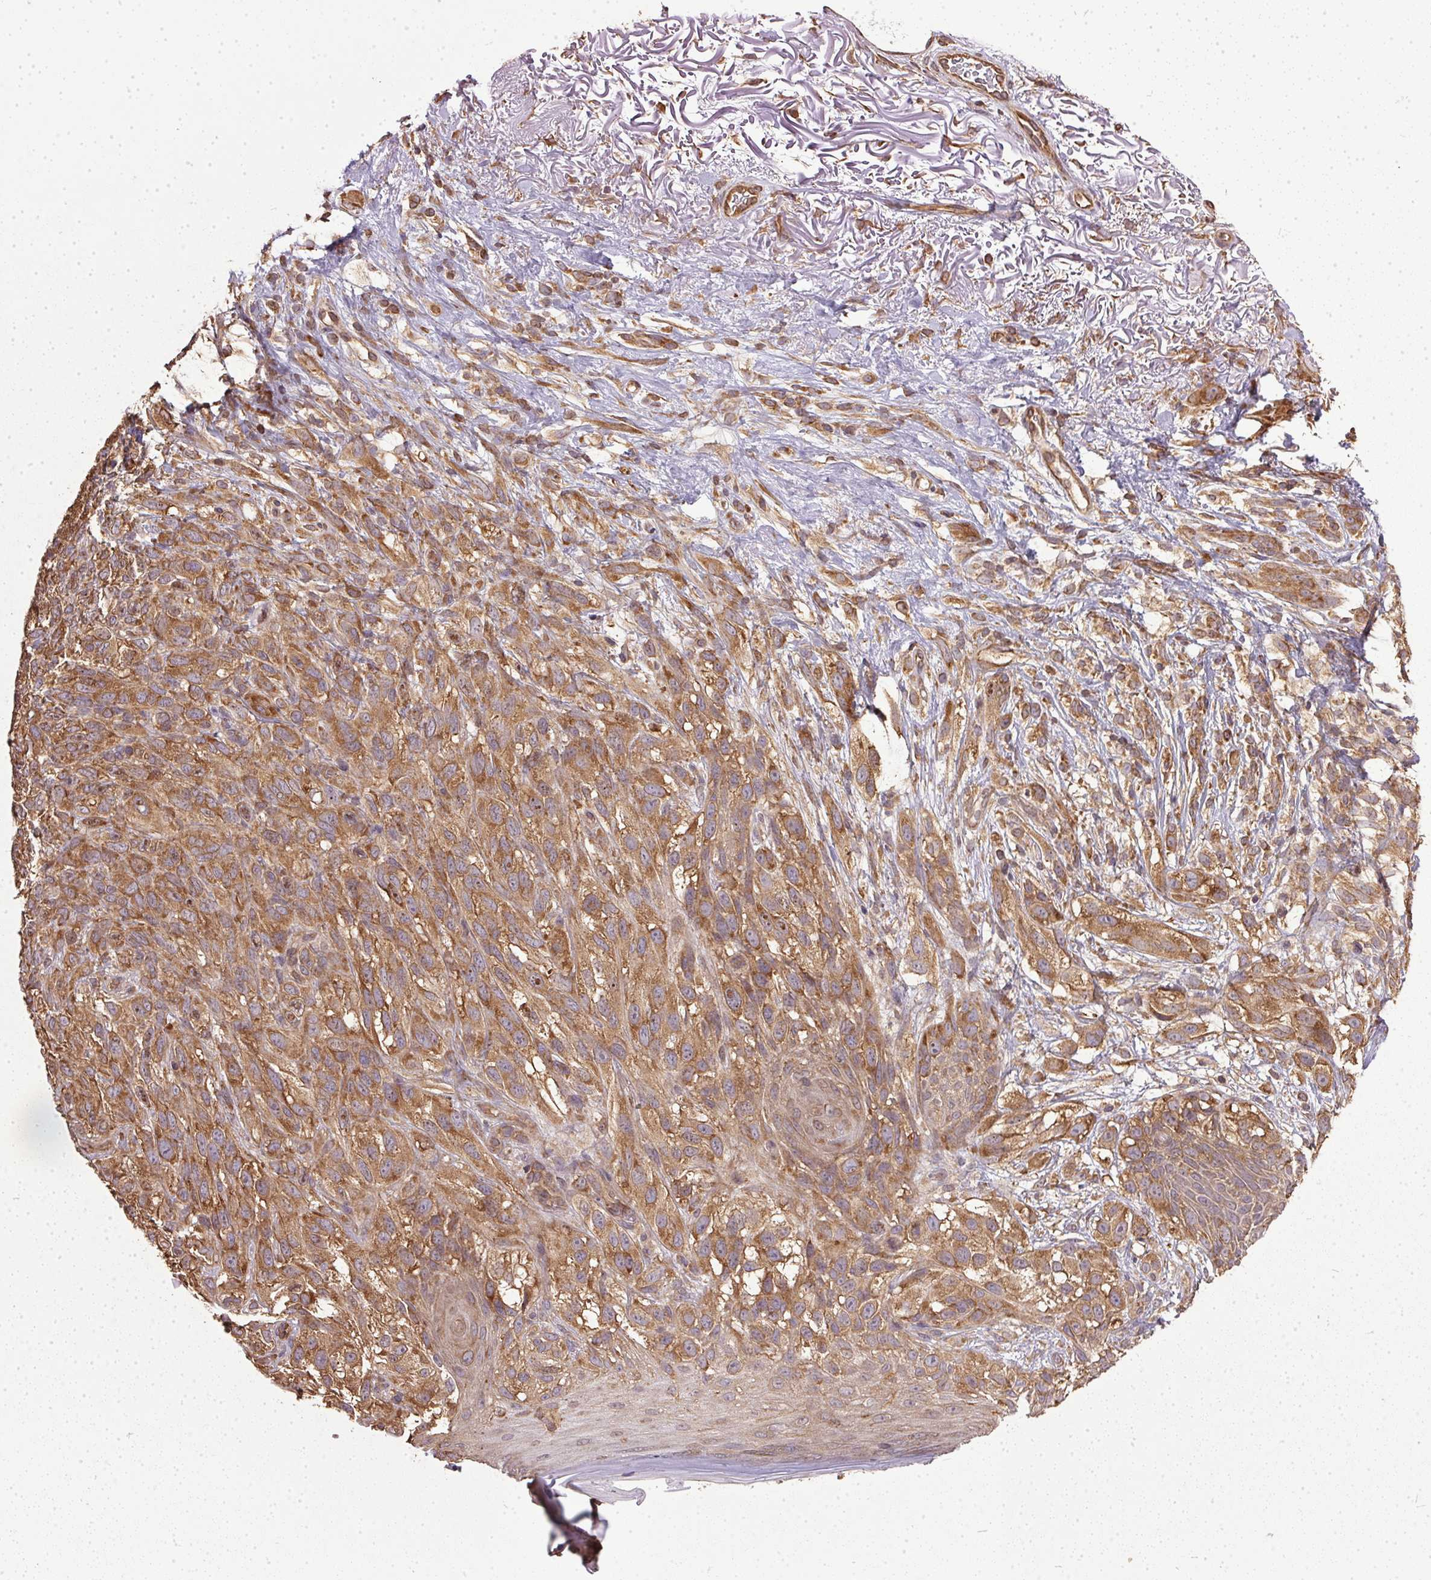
{"staining": {"intensity": "moderate", "quantity": ">75%", "location": "cytoplasmic/membranous"}, "tissue": "melanoma", "cell_type": "Tumor cells", "image_type": "cancer", "snomed": [{"axis": "morphology", "description": "Malignant melanoma, NOS"}, {"axis": "topography", "description": "Skin"}], "caption": "Protein positivity by immunohistochemistry (IHC) reveals moderate cytoplasmic/membranous expression in about >75% of tumor cells in malignant melanoma.", "gene": "EIF2S1", "patient": {"sex": "female", "age": 86}}